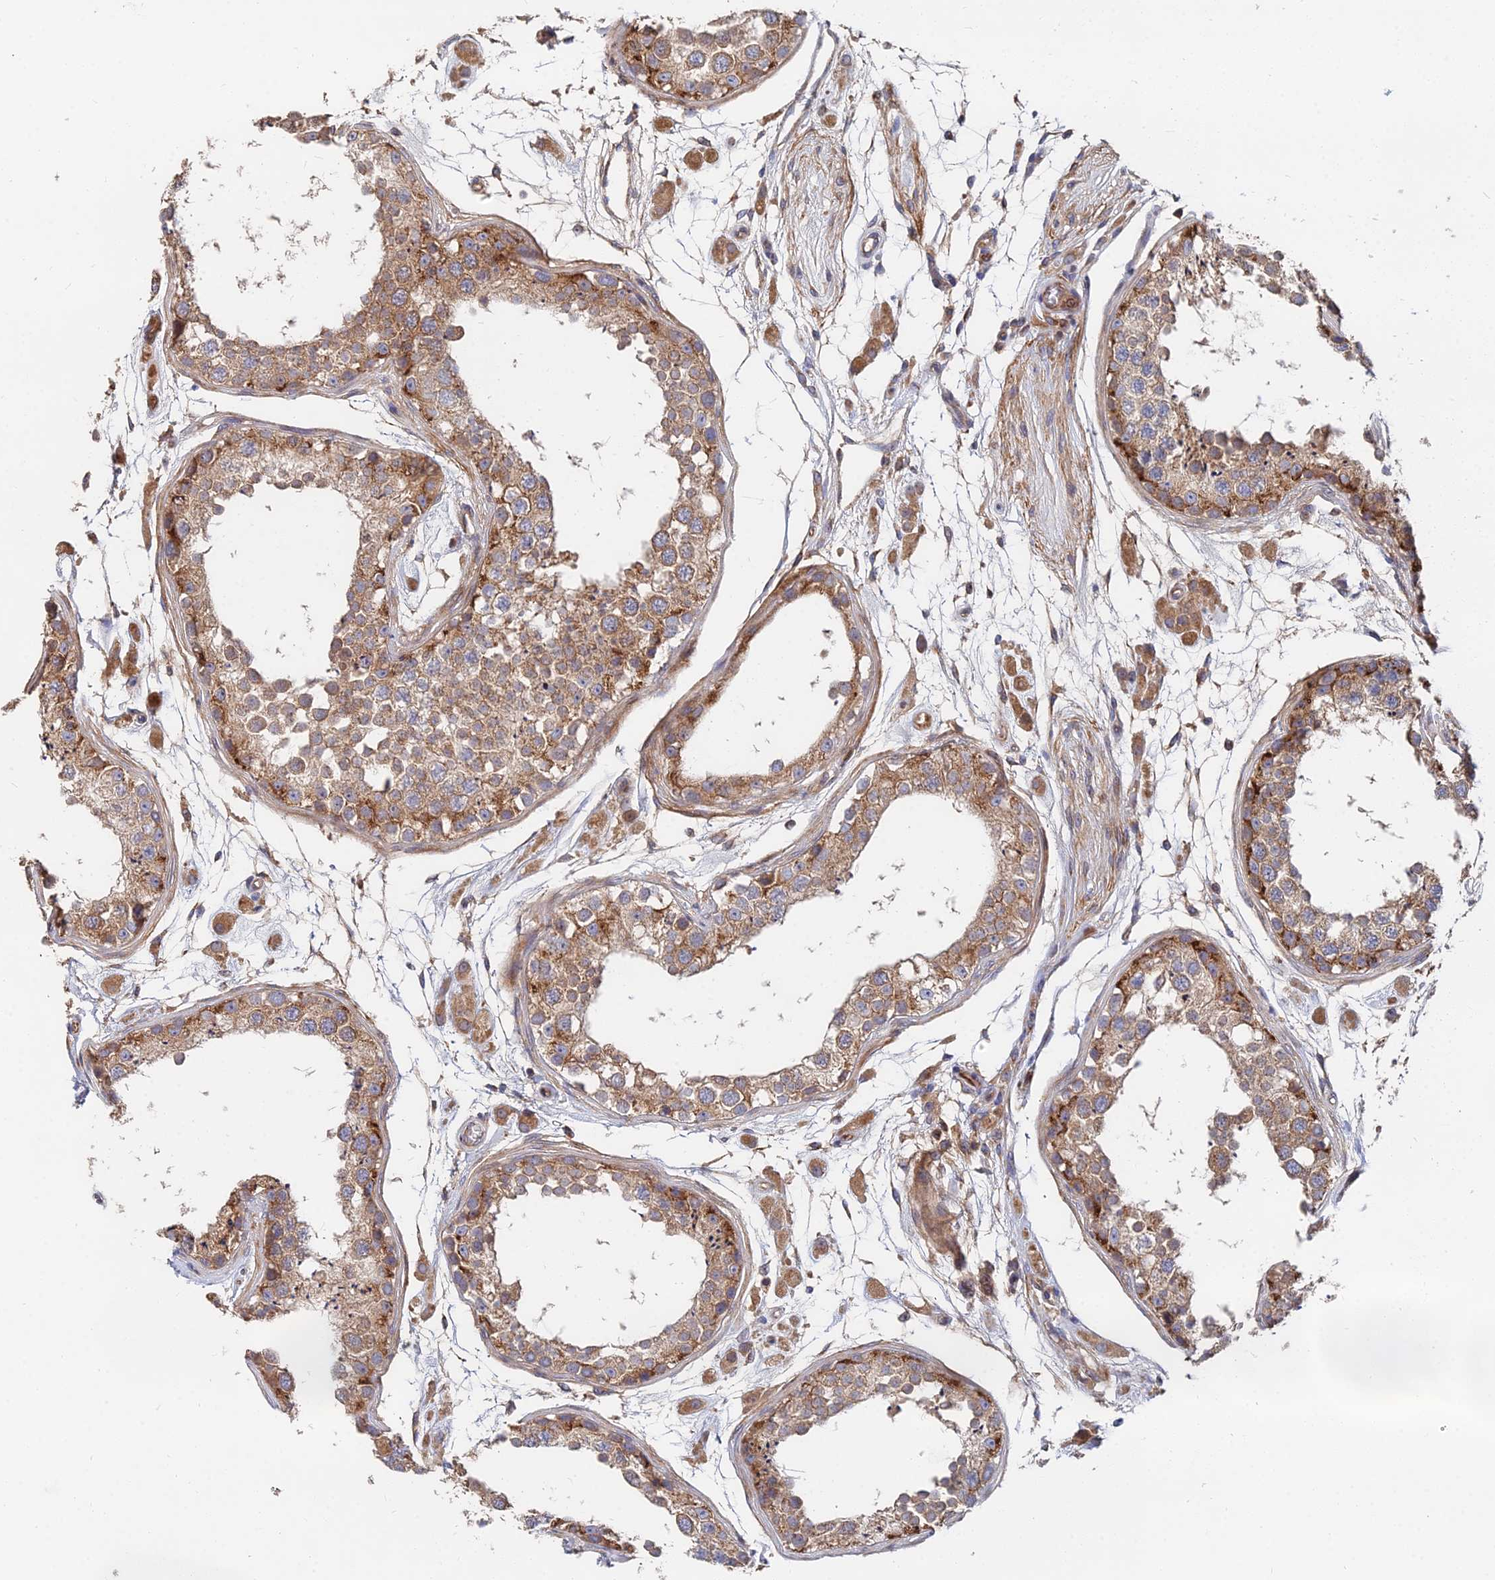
{"staining": {"intensity": "moderate", "quantity": ">75%", "location": "cytoplasmic/membranous"}, "tissue": "testis", "cell_type": "Cells in seminiferous ducts", "image_type": "normal", "snomed": [{"axis": "morphology", "description": "Normal tissue, NOS"}, {"axis": "topography", "description": "Testis"}], "caption": "Brown immunohistochemical staining in benign human testis demonstrates moderate cytoplasmic/membranous staining in approximately >75% of cells in seminiferous ducts. Immunohistochemistry stains the protein in brown and the nuclei are stained blue.", "gene": "CCZ1B", "patient": {"sex": "male", "age": 25}}